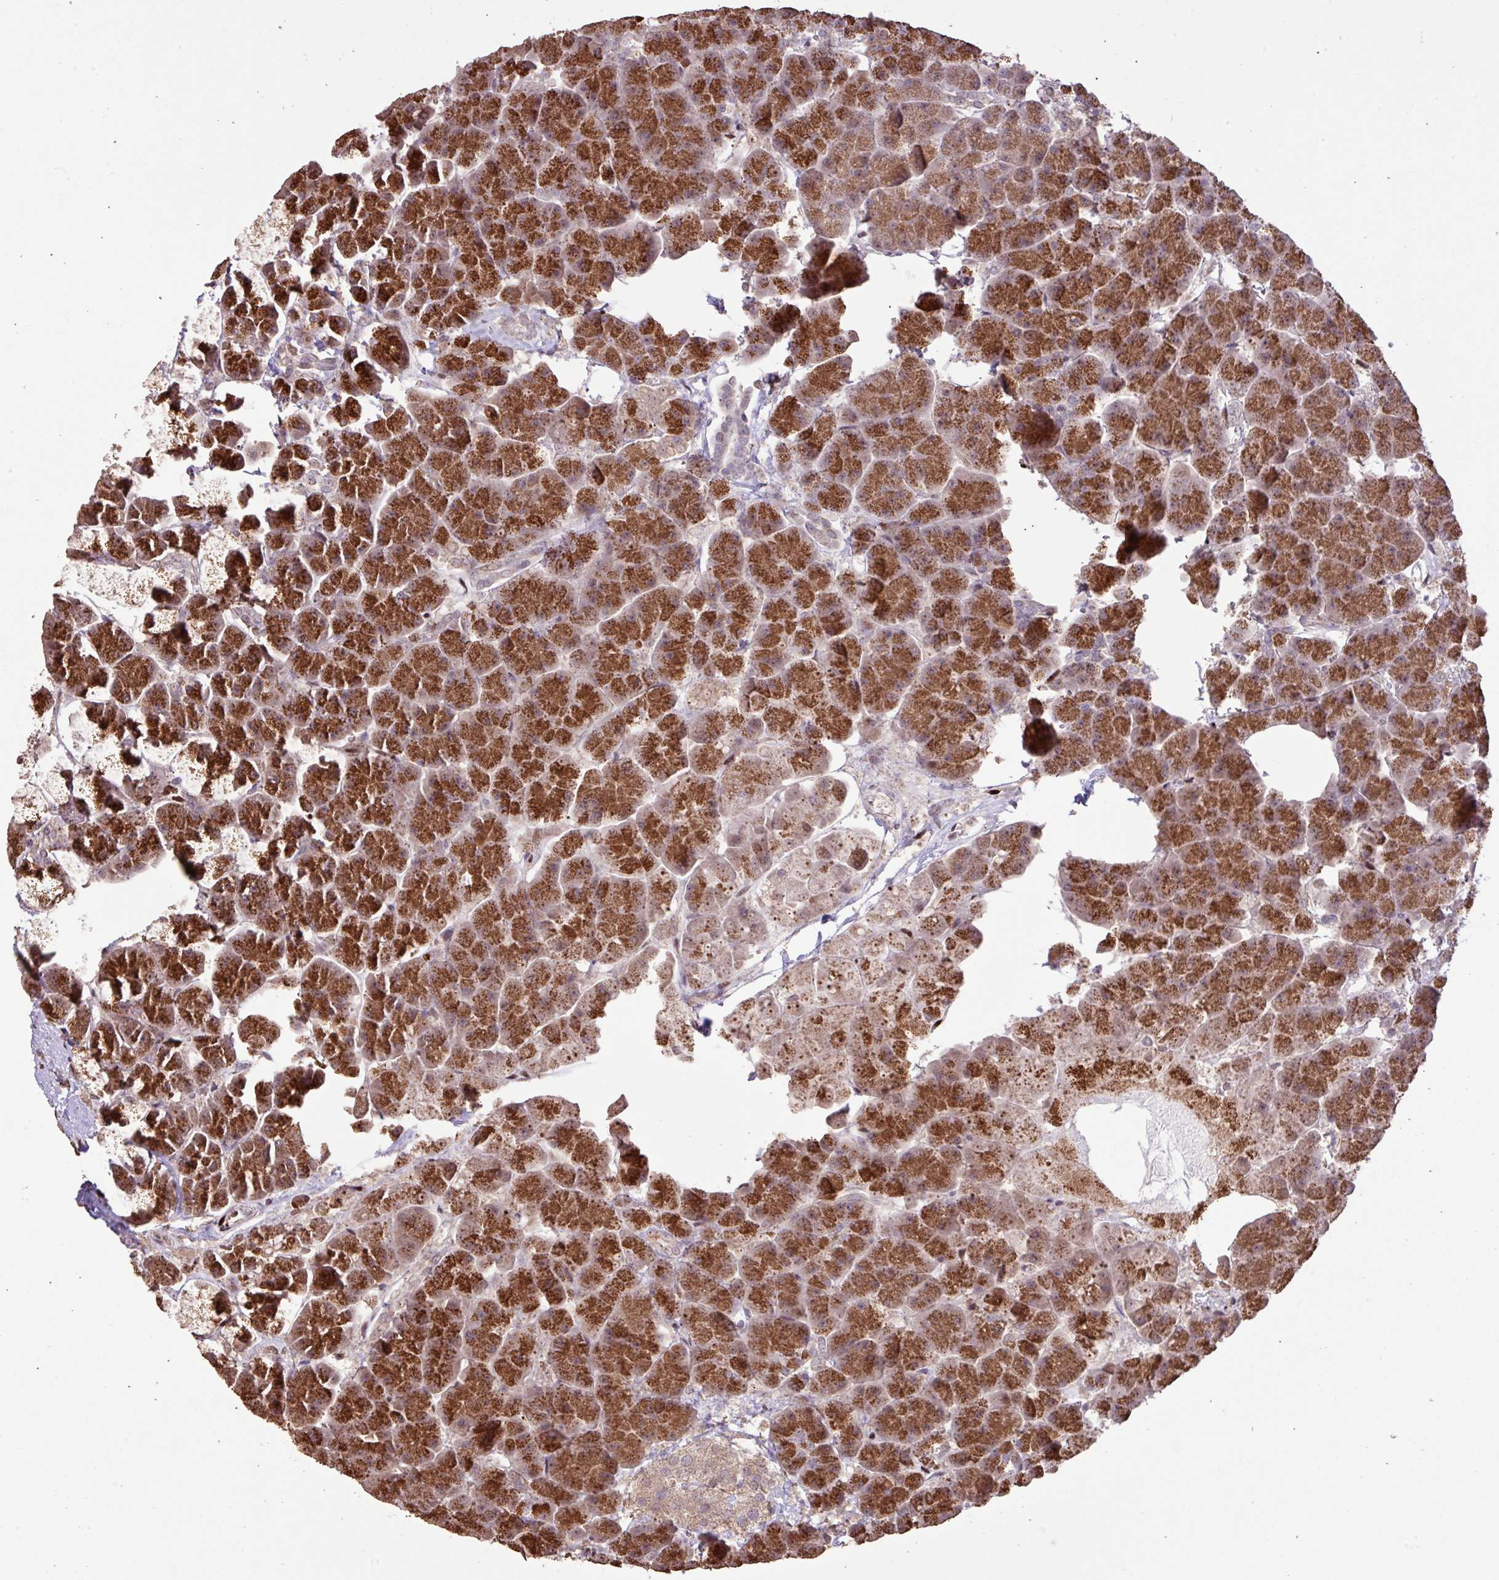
{"staining": {"intensity": "strong", "quantity": ">75%", "location": "cytoplasmic/membranous,nuclear"}, "tissue": "pancreas", "cell_type": "Exocrine glandular cells", "image_type": "normal", "snomed": [{"axis": "morphology", "description": "Normal tissue, NOS"}, {"axis": "topography", "description": "Pancreas"}, {"axis": "topography", "description": "Peripheral nerve tissue"}], "caption": "Protein staining demonstrates strong cytoplasmic/membranous,nuclear positivity in about >75% of exocrine glandular cells in unremarkable pancreas.", "gene": "ZNF709", "patient": {"sex": "male", "age": 54}}